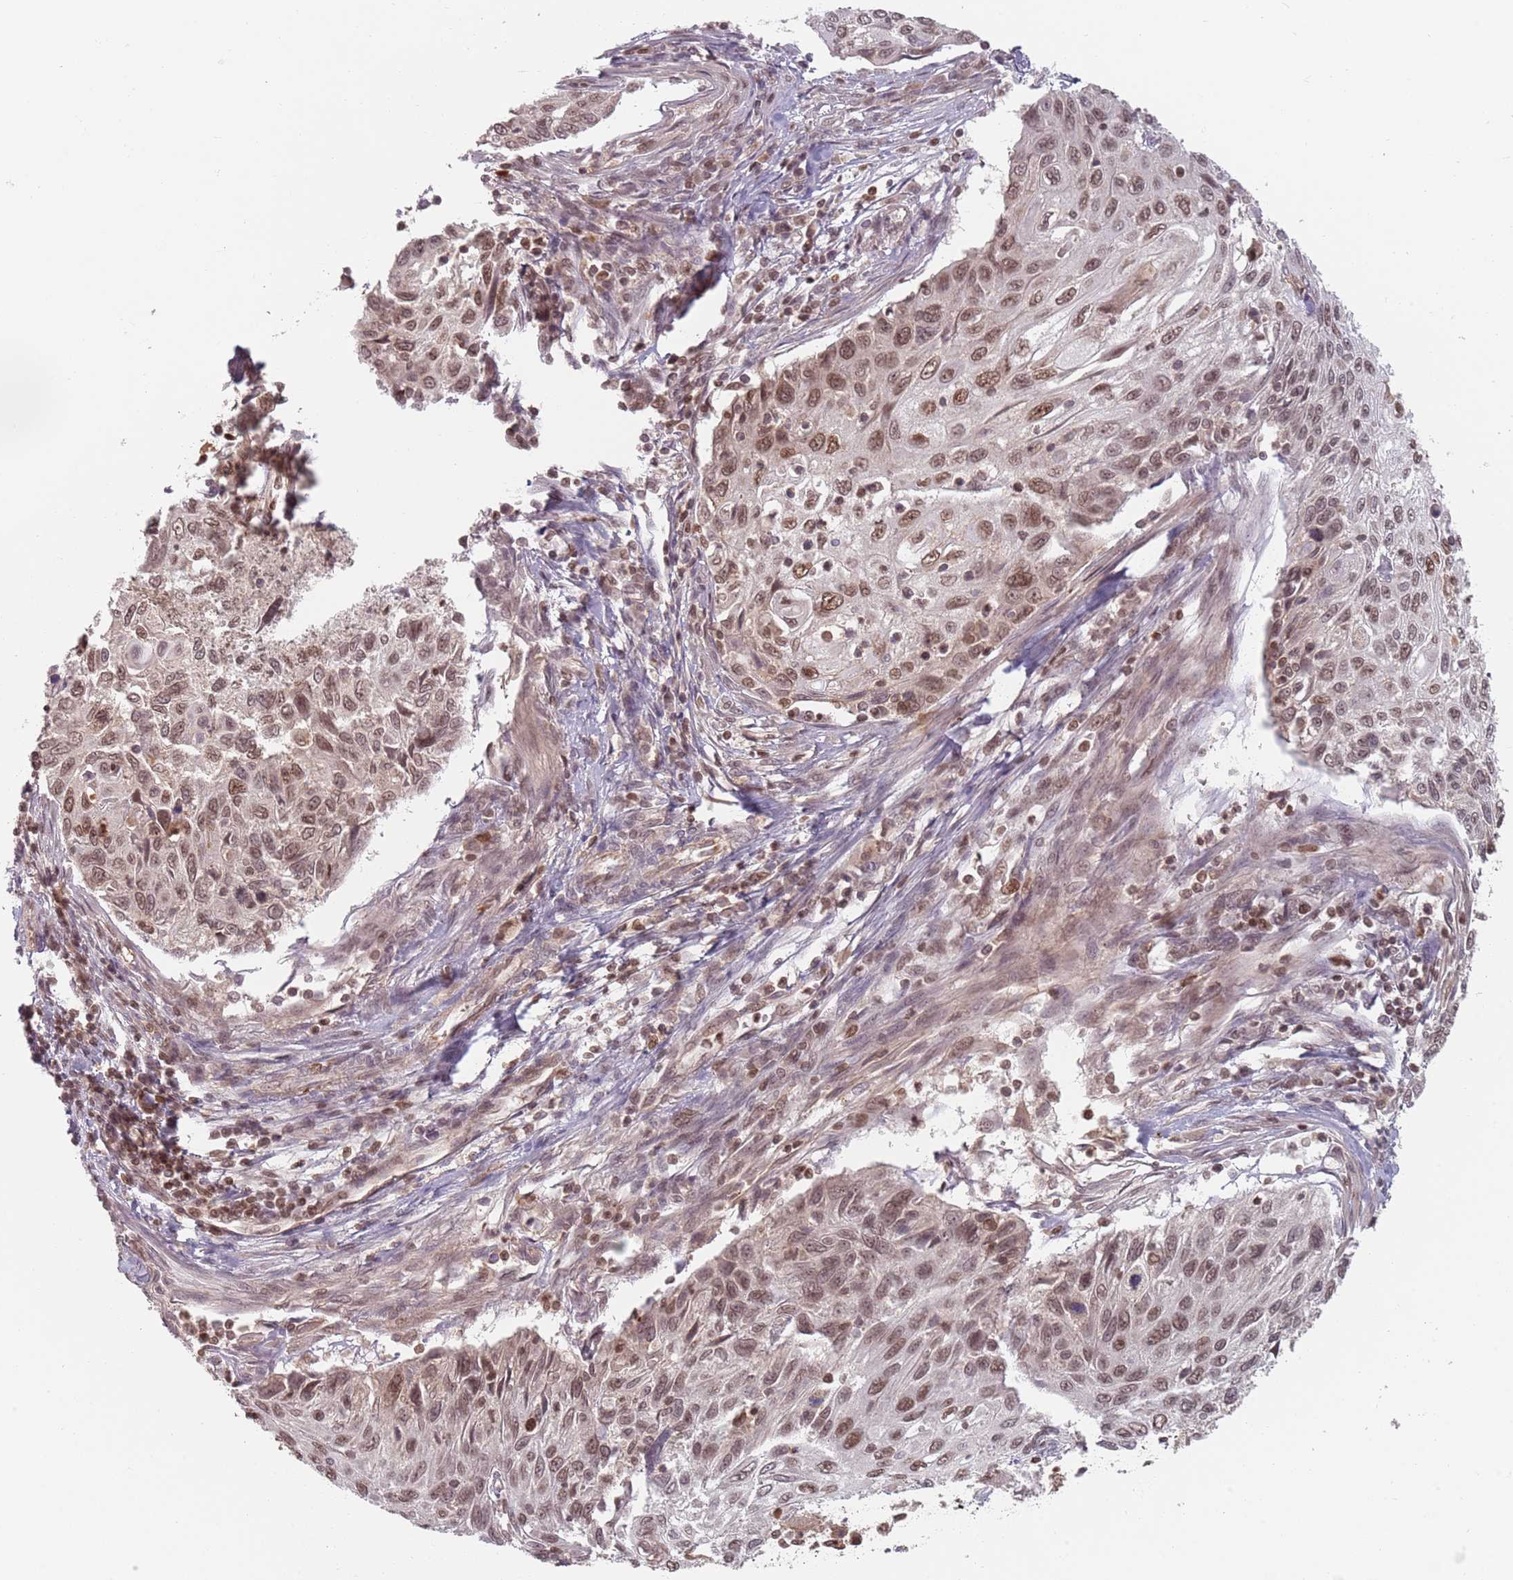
{"staining": {"intensity": "moderate", "quantity": ">75%", "location": "cytoplasmic/membranous,nuclear"}, "tissue": "cervical cancer", "cell_type": "Tumor cells", "image_type": "cancer", "snomed": [{"axis": "morphology", "description": "Squamous cell carcinoma, NOS"}, {"axis": "topography", "description": "Cervix"}], "caption": "A histopathology image of human cervical squamous cell carcinoma stained for a protein demonstrates moderate cytoplasmic/membranous and nuclear brown staining in tumor cells.", "gene": "NUP50", "patient": {"sex": "female", "age": 70}}